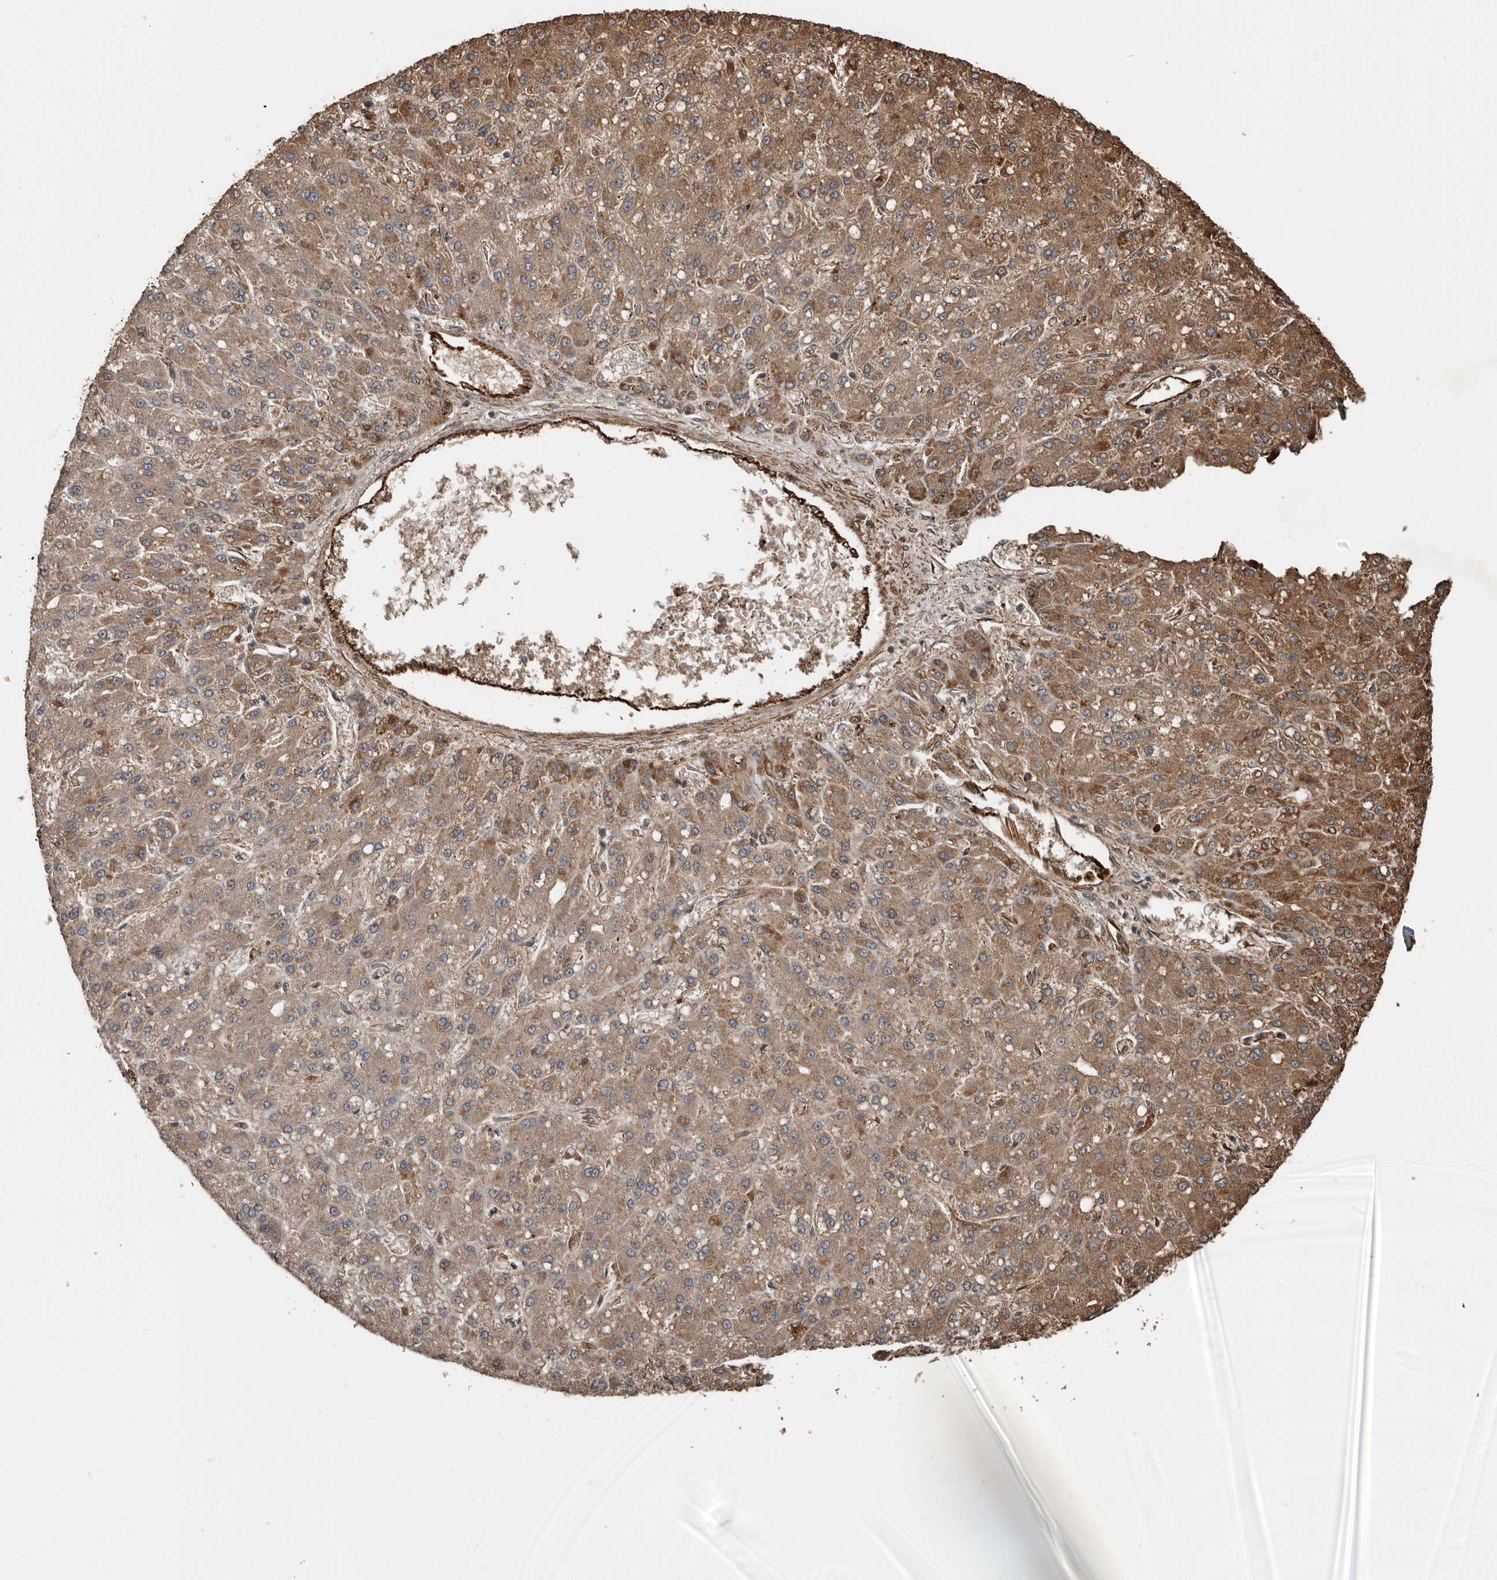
{"staining": {"intensity": "moderate", "quantity": "25%-75%", "location": "cytoplasmic/membranous"}, "tissue": "liver cancer", "cell_type": "Tumor cells", "image_type": "cancer", "snomed": [{"axis": "morphology", "description": "Carcinoma, Hepatocellular, NOS"}, {"axis": "topography", "description": "Liver"}], "caption": "The histopathology image reveals a brown stain indicating the presence of a protein in the cytoplasmic/membranous of tumor cells in hepatocellular carcinoma (liver). Using DAB (3,3'-diaminobenzidine) (brown) and hematoxylin (blue) stains, captured at high magnification using brightfield microscopy.", "gene": "YOD1", "patient": {"sex": "male", "age": 67}}